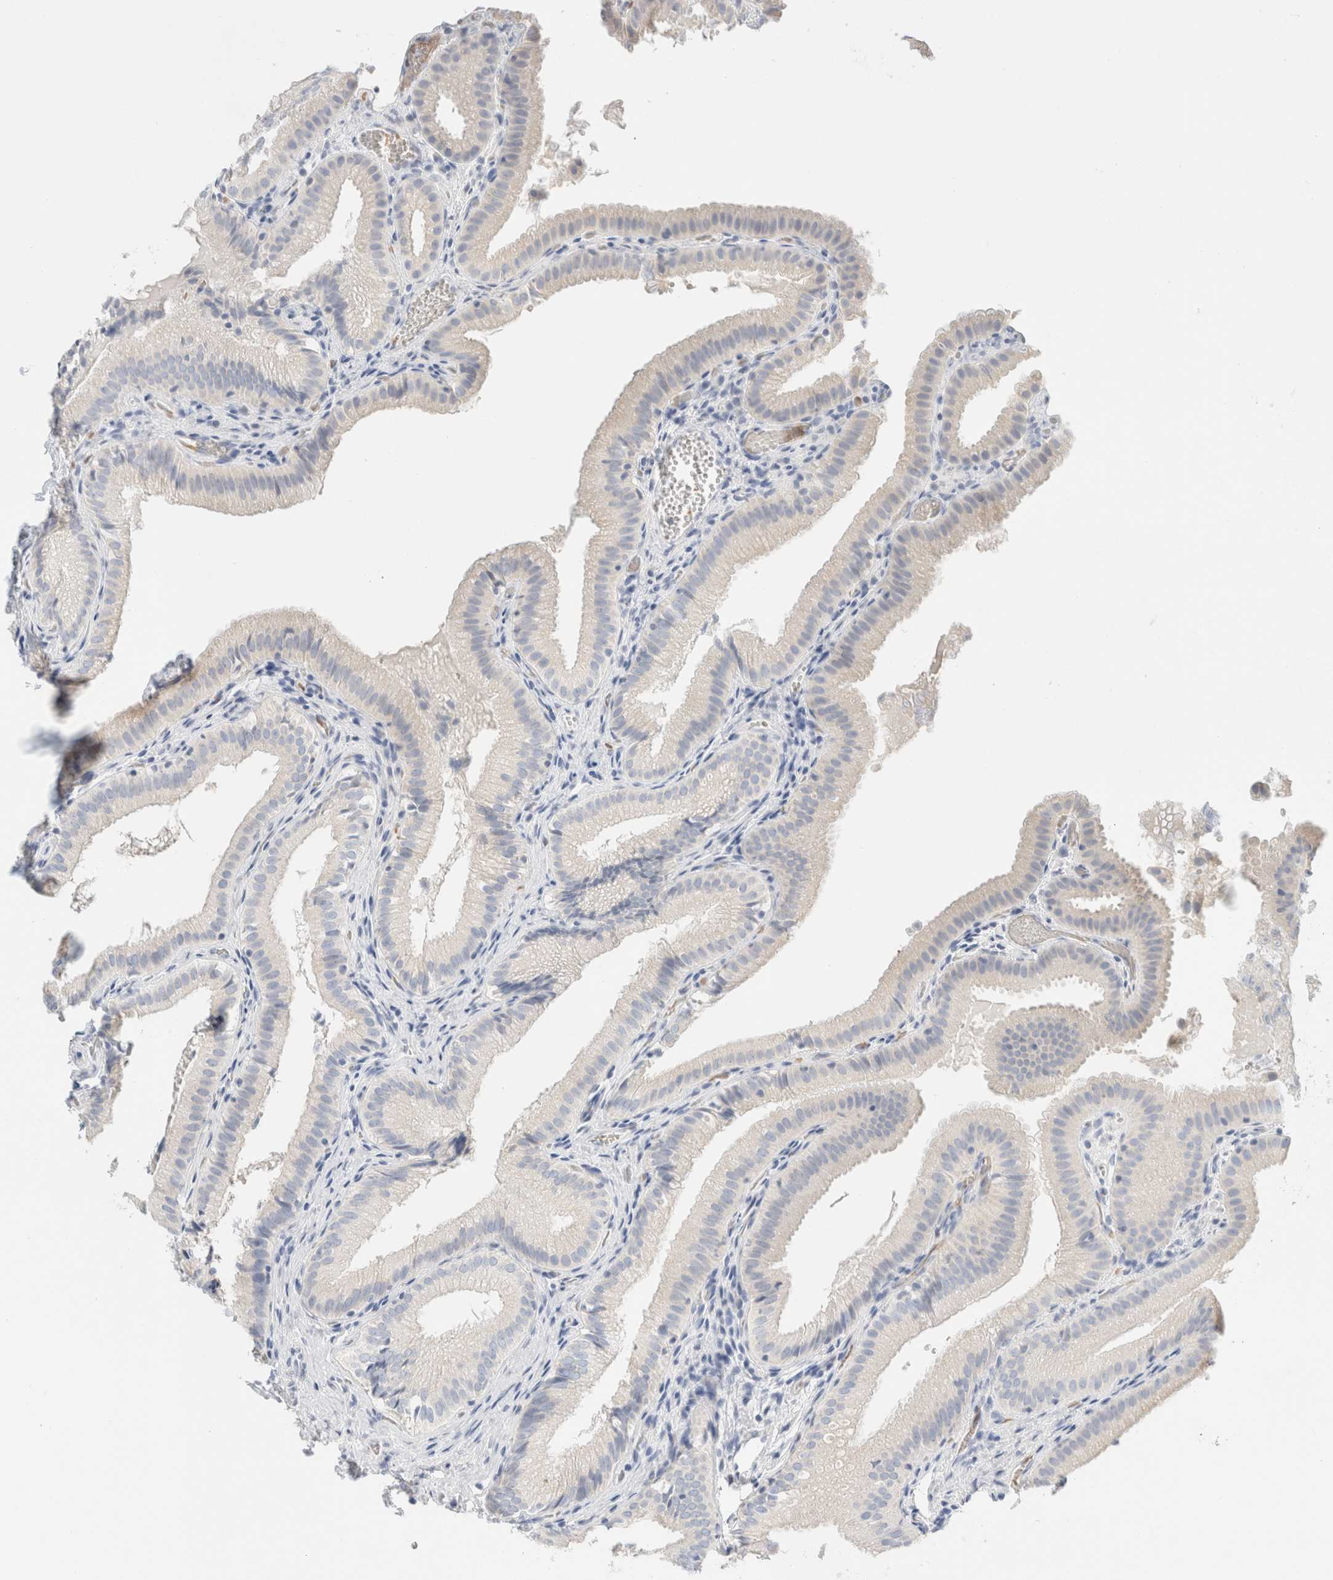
{"staining": {"intensity": "negative", "quantity": "none", "location": "none"}, "tissue": "gallbladder", "cell_type": "Glandular cells", "image_type": "normal", "snomed": [{"axis": "morphology", "description": "Normal tissue, NOS"}, {"axis": "topography", "description": "Gallbladder"}], "caption": "Unremarkable gallbladder was stained to show a protein in brown. There is no significant positivity in glandular cells.", "gene": "ARG1", "patient": {"sex": "female", "age": 30}}